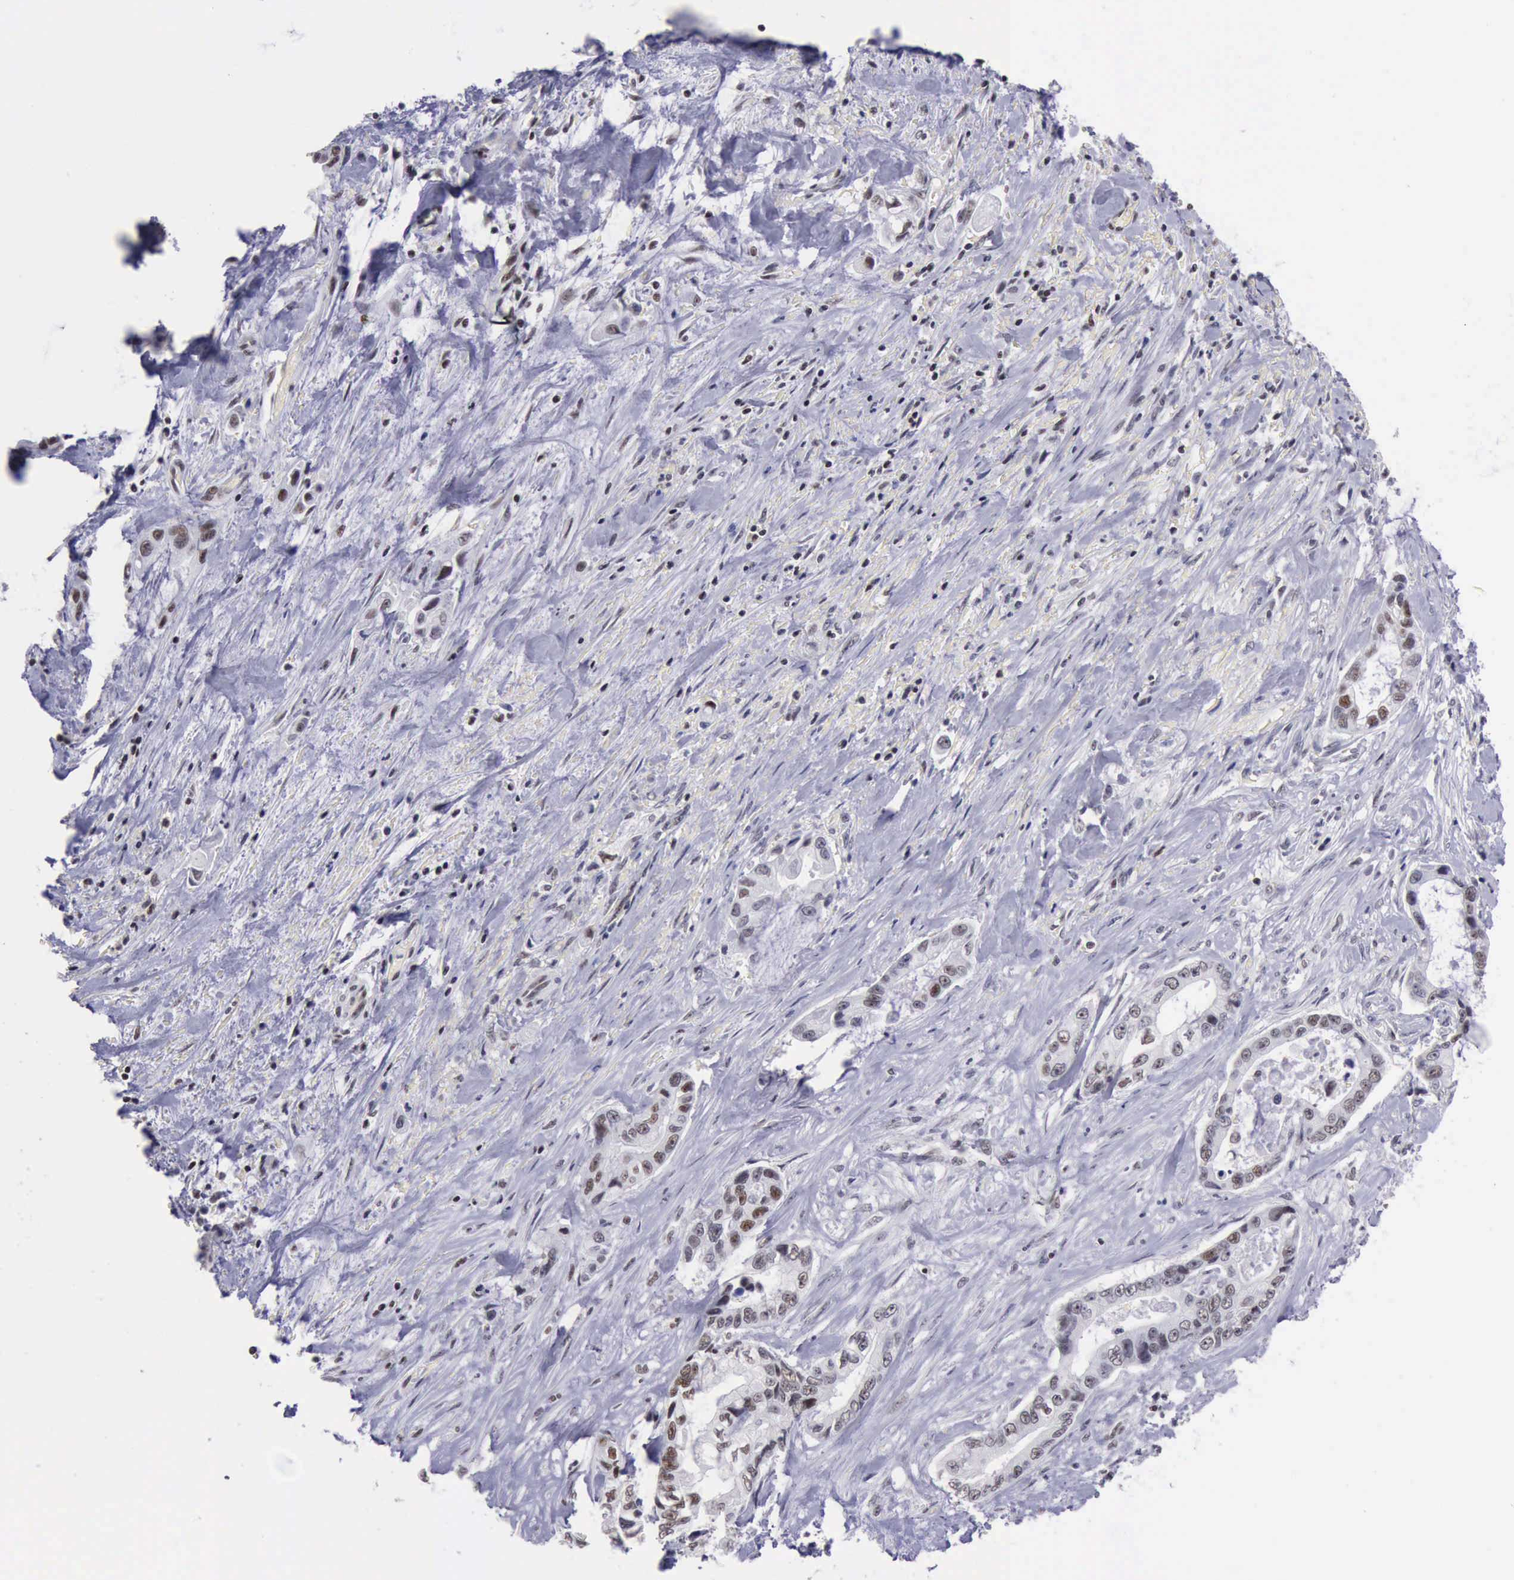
{"staining": {"intensity": "moderate", "quantity": "25%-75%", "location": "nuclear"}, "tissue": "pancreatic cancer", "cell_type": "Tumor cells", "image_type": "cancer", "snomed": [{"axis": "morphology", "description": "Adenocarcinoma, NOS"}, {"axis": "topography", "description": "Pancreas"}, {"axis": "topography", "description": "Stomach, upper"}], "caption": "A brown stain shows moderate nuclear expression of a protein in pancreatic cancer tumor cells.", "gene": "YY1", "patient": {"sex": "male", "age": 77}}